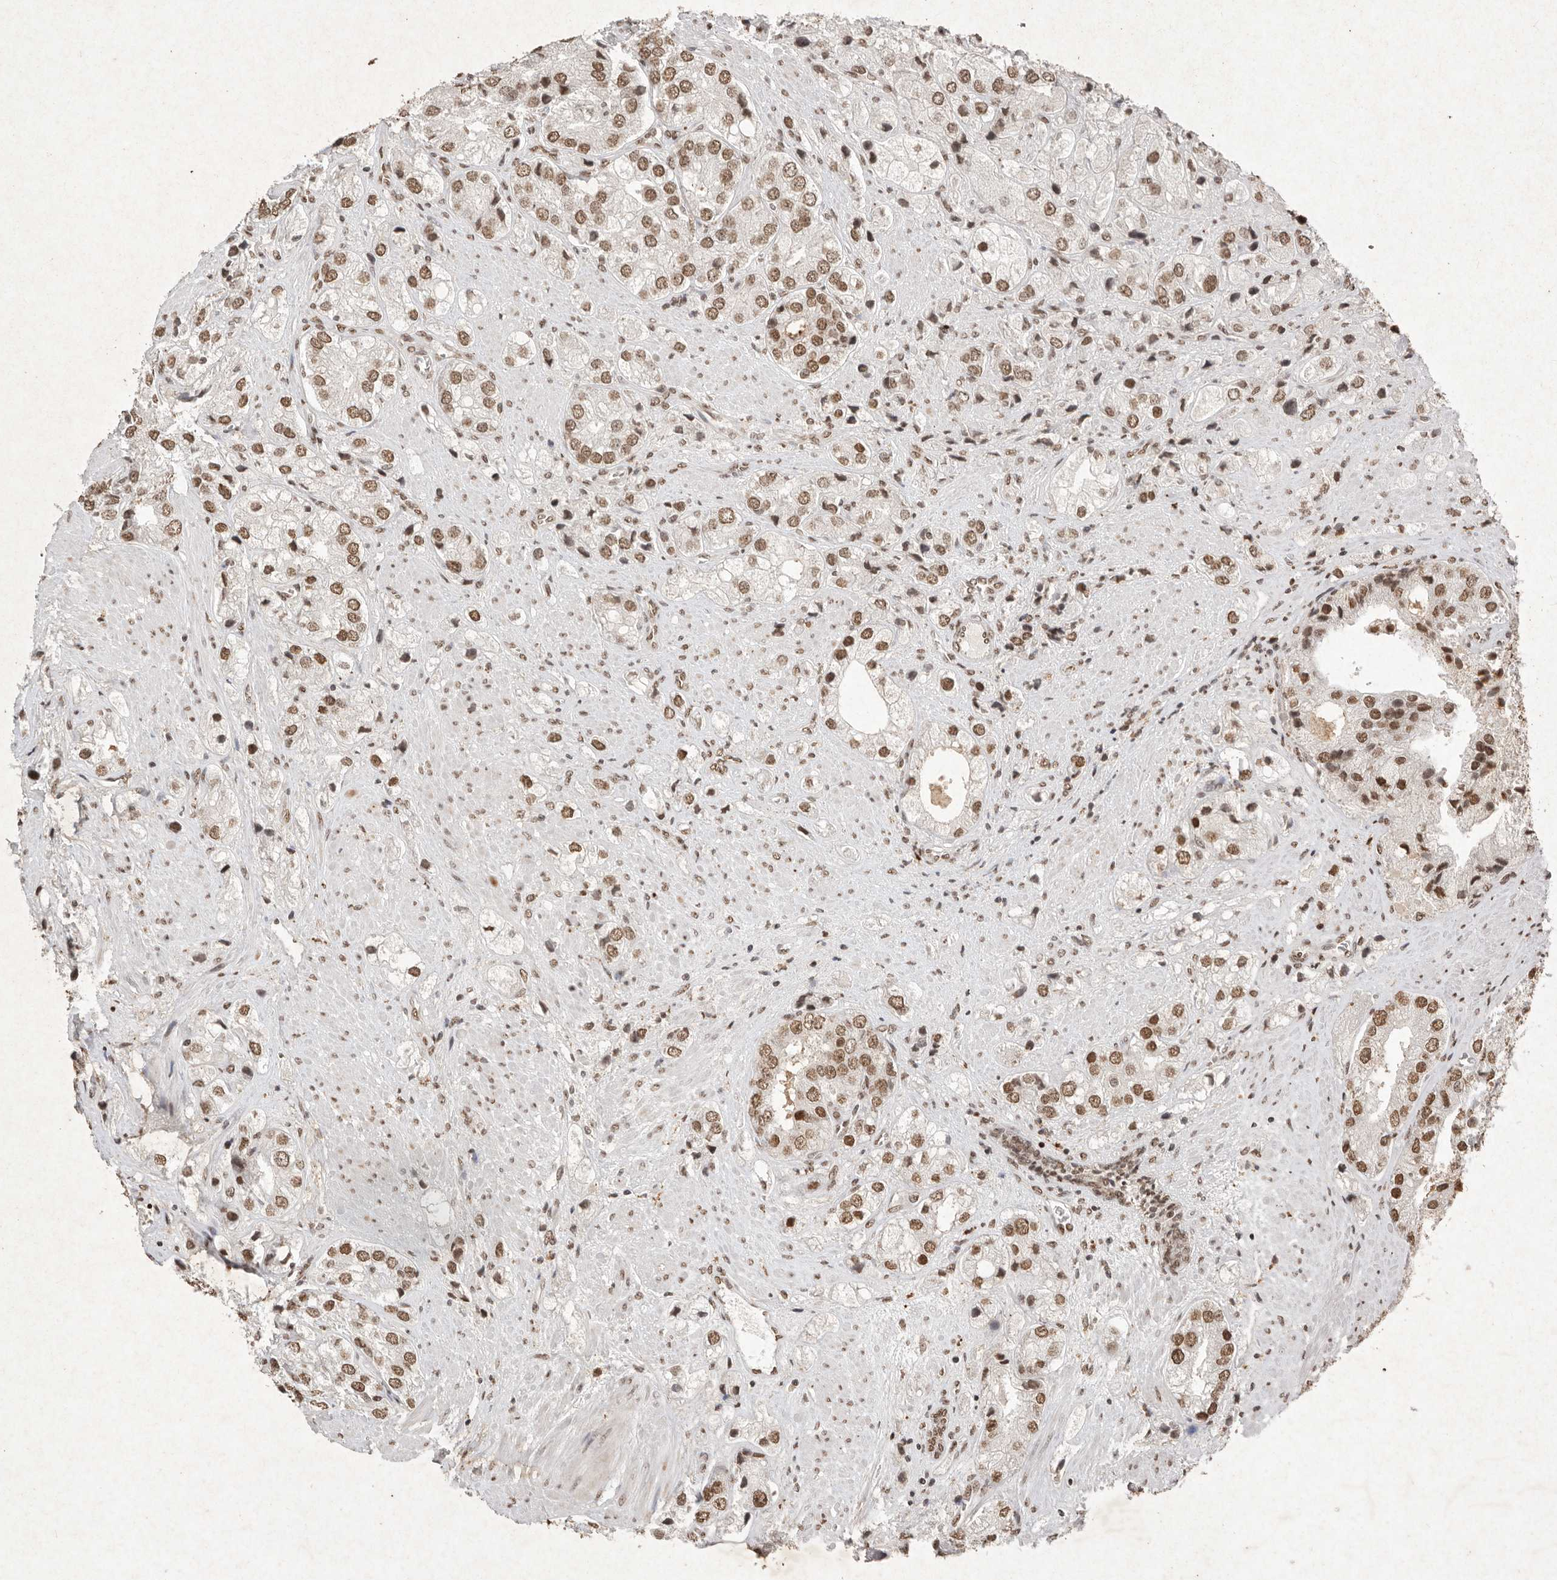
{"staining": {"intensity": "moderate", "quantity": ">75%", "location": "nuclear"}, "tissue": "prostate cancer", "cell_type": "Tumor cells", "image_type": "cancer", "snomed": [{"axis": "morphology", "description": "Adenocarcinoma, High grade"}, {"axis": "topography", "description": "Prostate"}], "caption": "High-power microscopy captured an immunohistochemistry (IHC) image of prostate cancer, revealing moderate nuclear staining in about >75% of tumor cells.", "gene": "NKX3-2", "patient": {"sex": "male", "age": 50}}